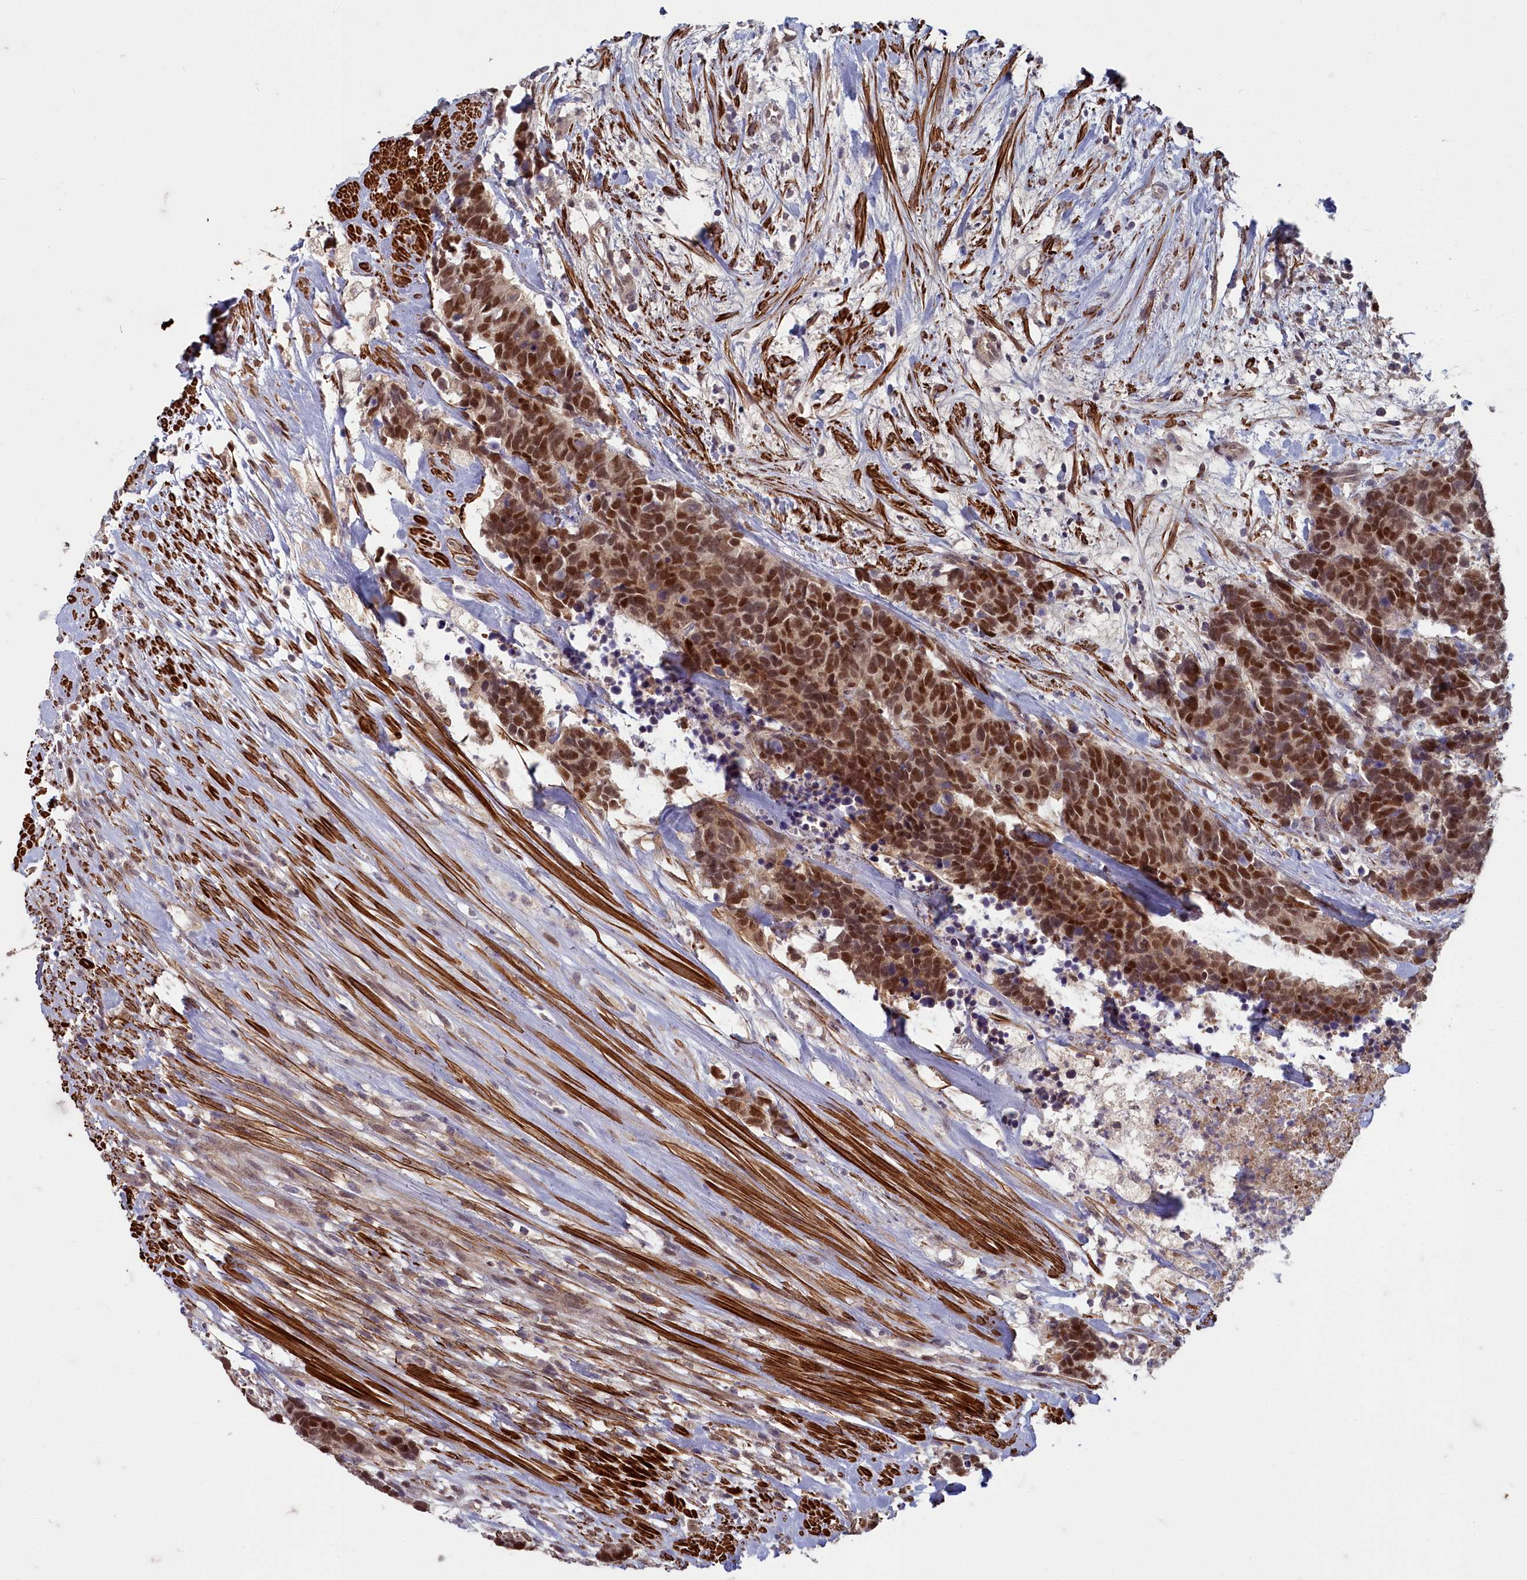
{"staining": {"intensity": "strong", "quantity": ">75%", "location": "nuclear"}, "tissue": "carcinoid", "cell_type": "Tumor cells", "image_type": "cancer", "snomed": [{"axis": "morphology", "description": "Carcinoma, NOS"}, {"axis": "morphology", "description": "Carcinoid, malignant, NOS"}, {"axis": "topography", "description": "Prostate"}], "caption": "This is an image of immunohistochemistry staining of malignant carcinoid, which shows strong staining in the nuclear of tumor cells.", "gene": "ZNF626", "patient": {"sex": "male", "age": 57}}